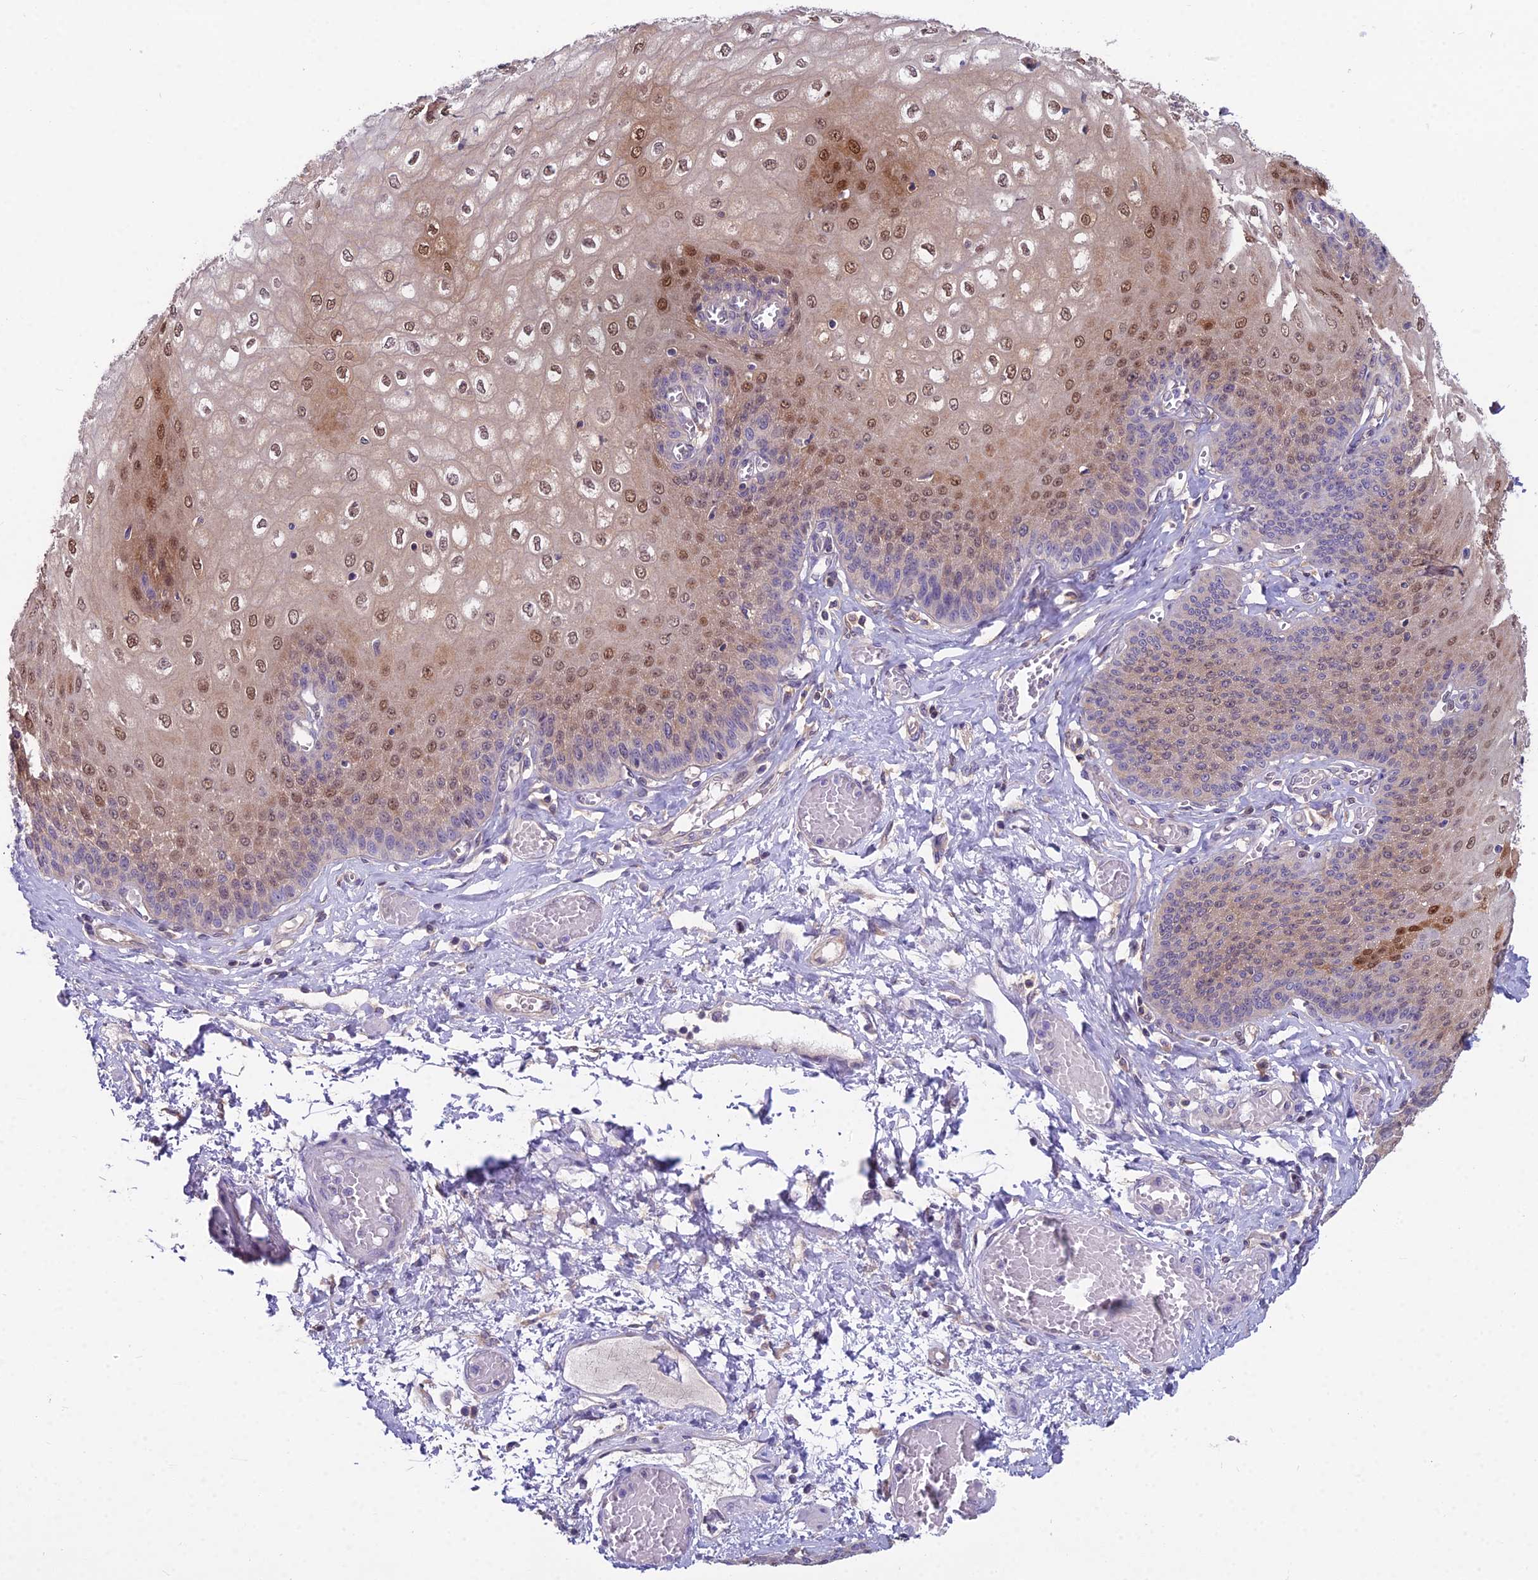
{"staining": {"intensity": "moderate", "quantity": "25%-75%", "location": "cytoplasmic/membranous,nuclear"}, "tissue": "esophagus", "cell_type": "Squamous epithelial cells", "image_type": "normal", "snomed": [{"axis": "morphology", "description": "Normal tissue, NOS"}, {"axis": "topography", "description": "Esophagus"}], "caption": "Moderate cytoplasmic/membranous,nuclear protein expression is seen in approximately 25%-75% of squamous epithelial cells in esophagus.", "gene": "MVD", "patient": {"sex": "male", "age": 60}}